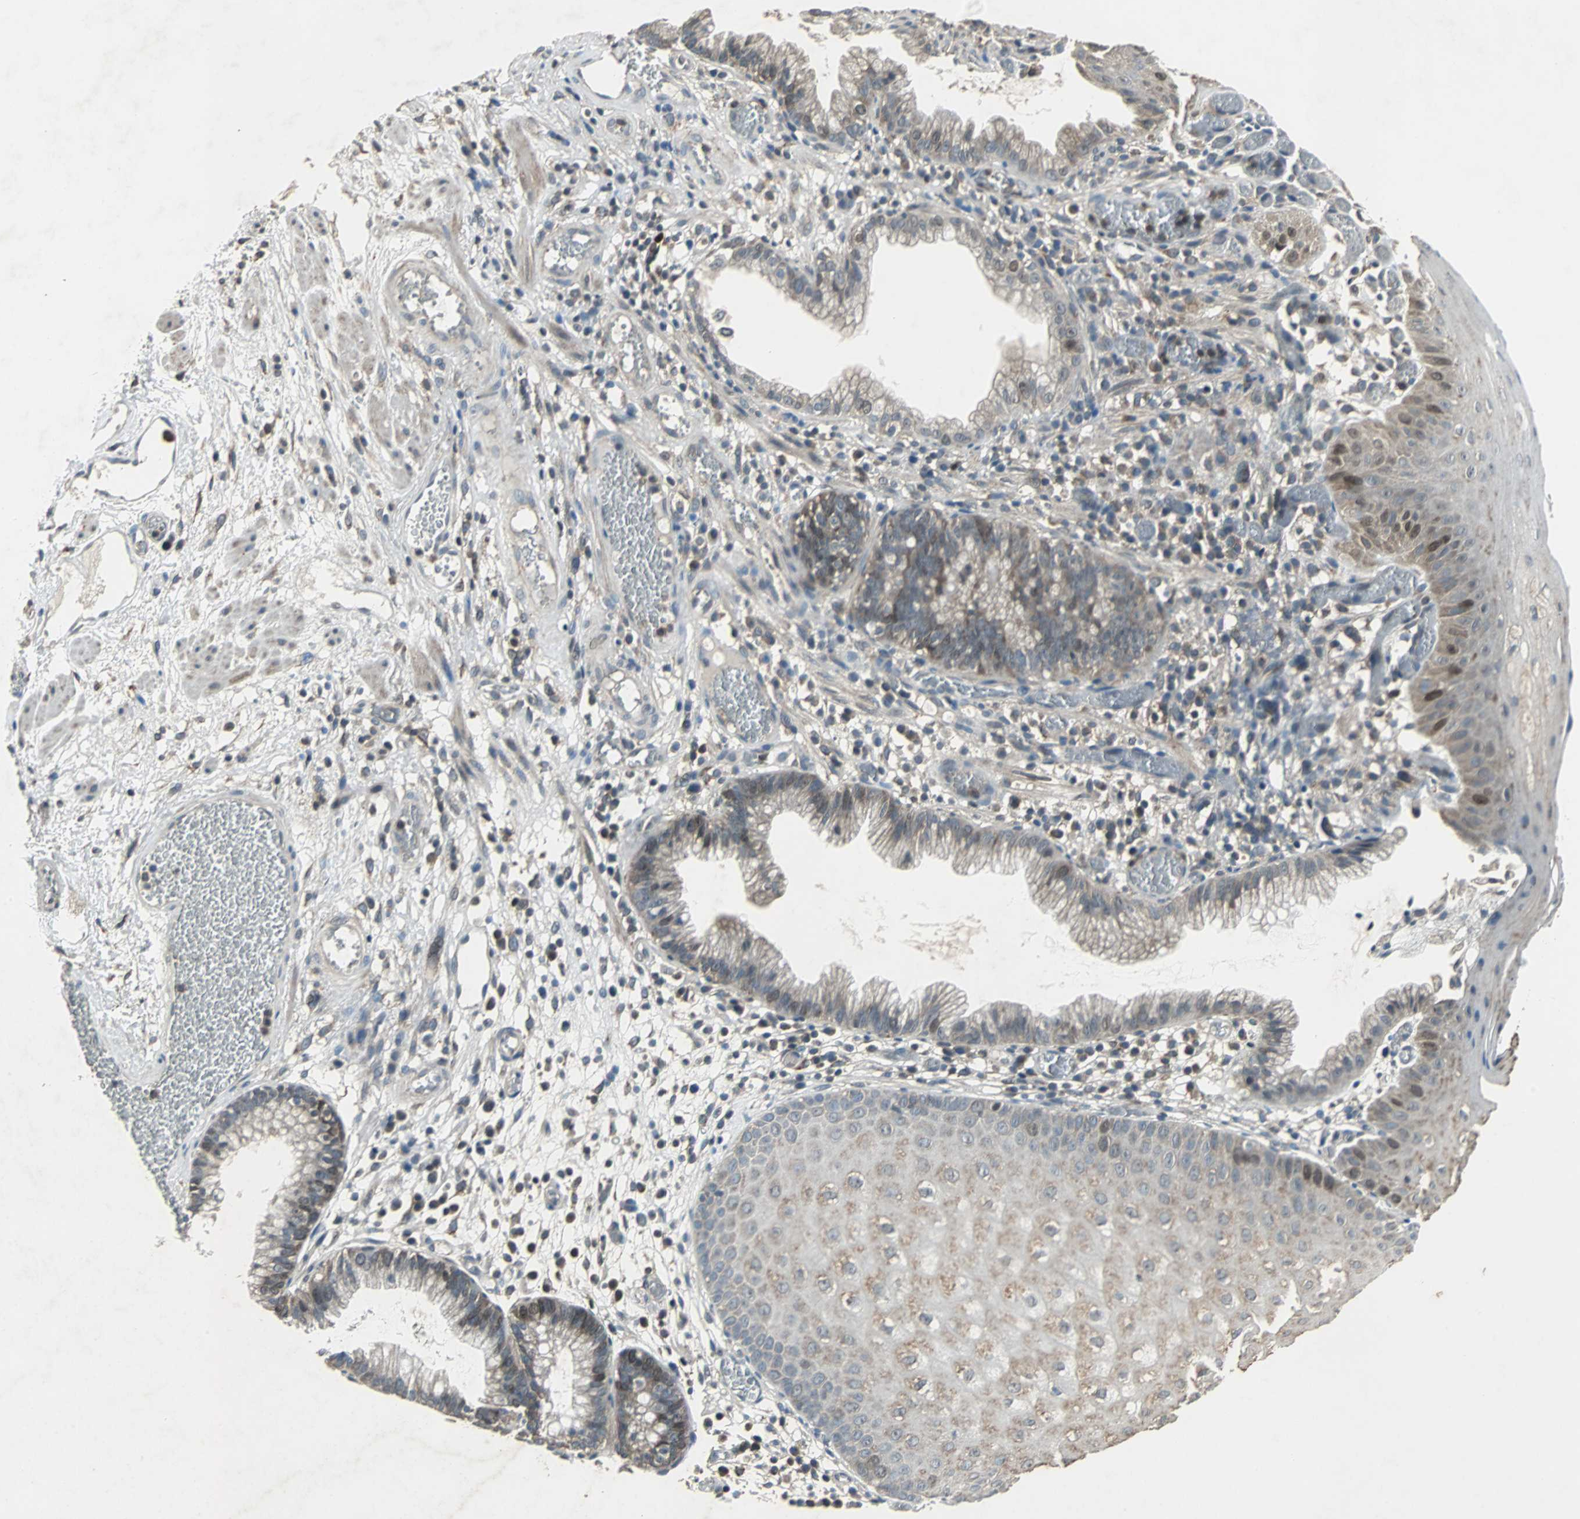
{"staining": {"intensity": "weak", "quantity": ">75%", "location": "cytoplasmic/membranous"}, "tissue": "skin", "cell_type": "Epidermal cells", "image_type": "normal", "snomed": [{"axis": "morphology", "description": "Normal tissue, NOS"}, {"axis": "morphology", "description": "Hemorrhoids"}, {"axis": "morphology", "description": "Inflammation, NOS"}, {"axis": "topography", "description": "Anal"}], "caption": "Protein positivity by immunohistochemistry displays weak cytoplasmic/membranous positivity in about >75% of epidermal cells in unremarkable skin.", "gene": "SOS1", "patient": {"sex": "male", "age": 60}}